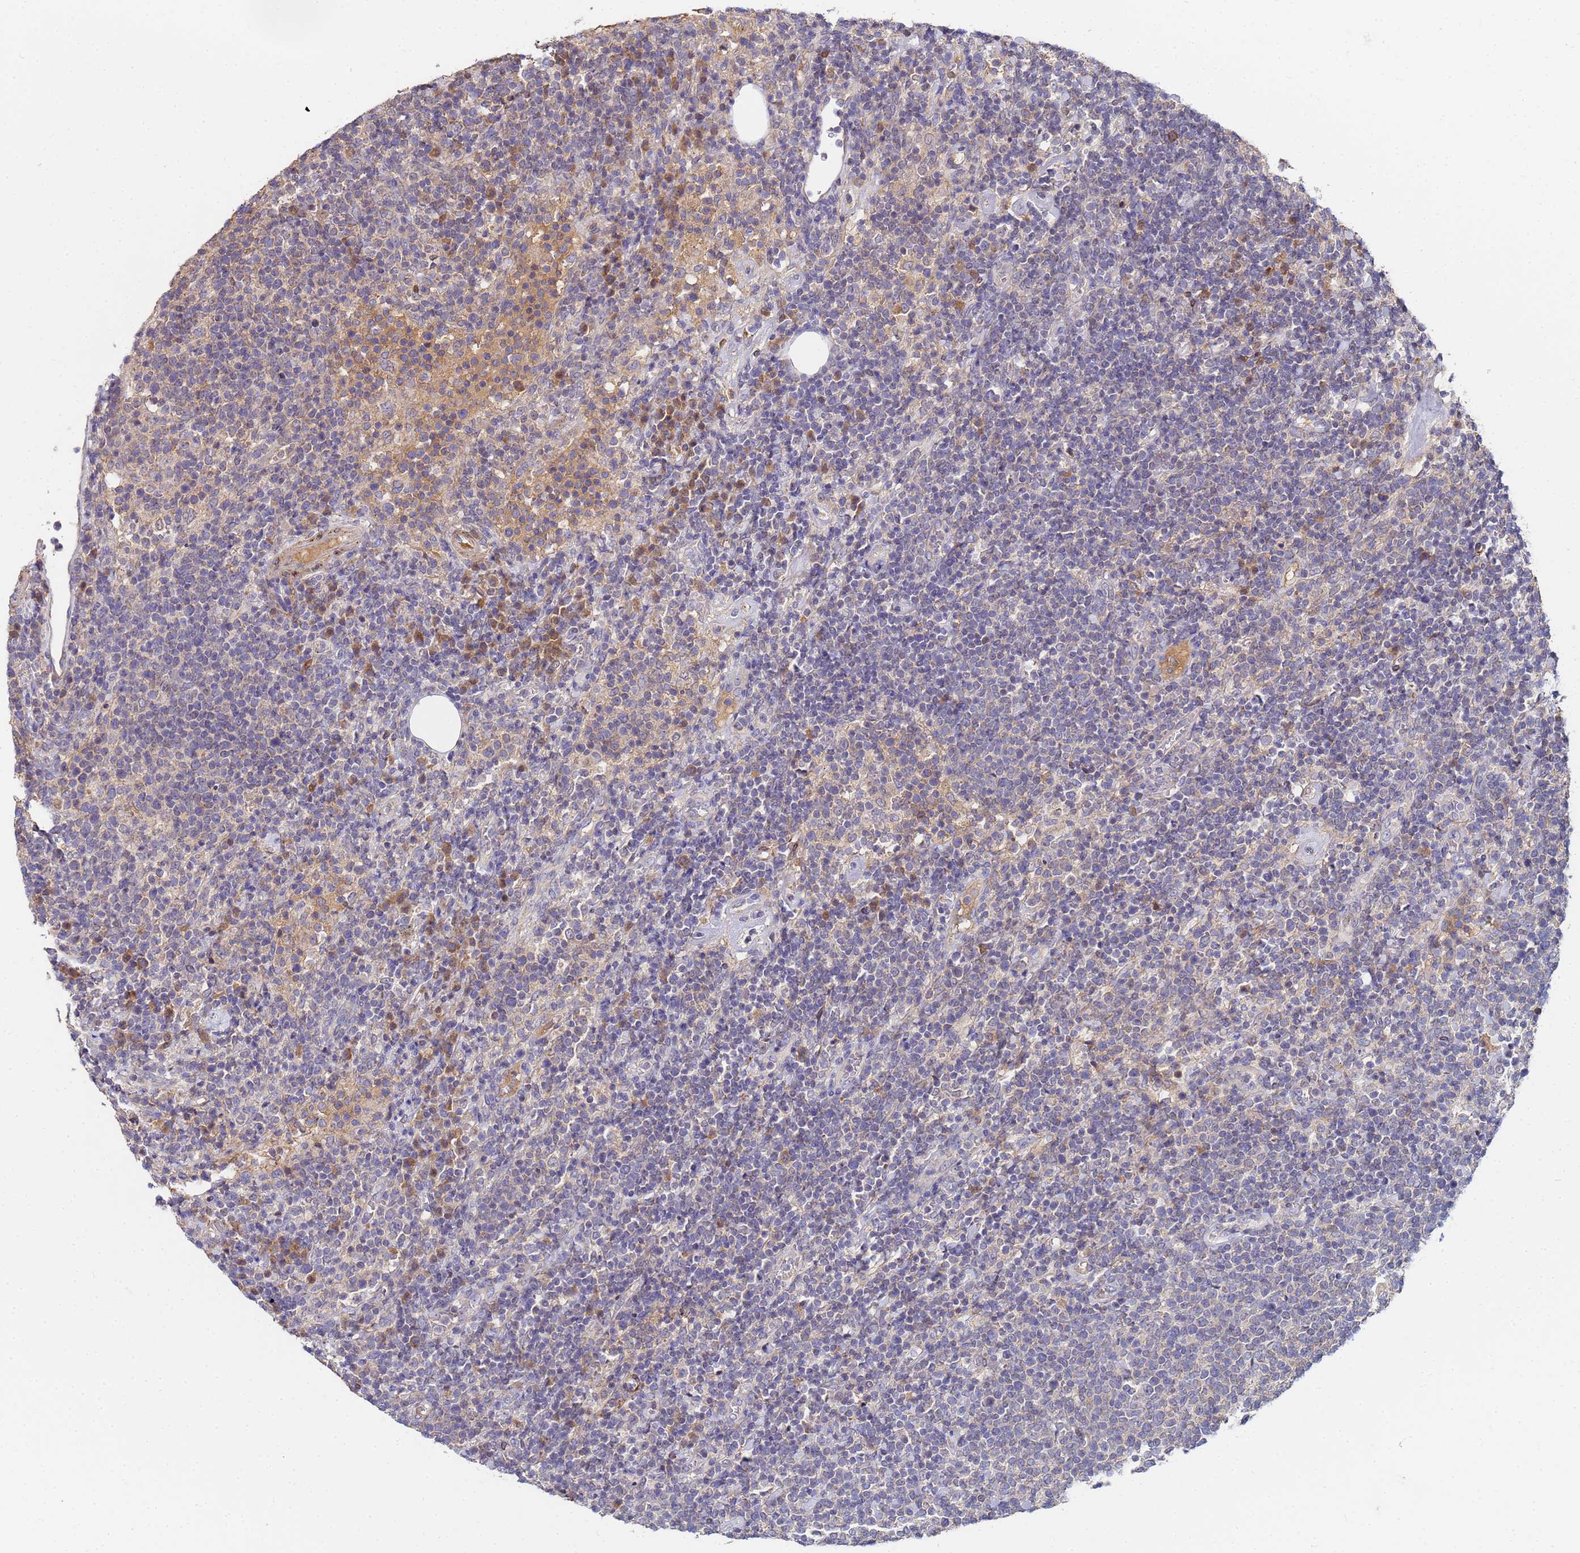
{"staining": {"intensity": "negative", "quantity": "none", "location": "none"}, "tissue": "lymphoma", "cell_type": "Tumor cells", "image_type": "cancer", "snomed": [{"axis": "morphology", "description": "Malignant lymphoma, non-Hodgkin's type, High grade"}, {"axis": "topography", "description": "Lymph node"}], "caption": "An IHC image of lymphoma is shown. There is no staining in tumor cells of lymphoma.", "gene": "C5orf34", "patient": {"sex": "male", "age": 61}}